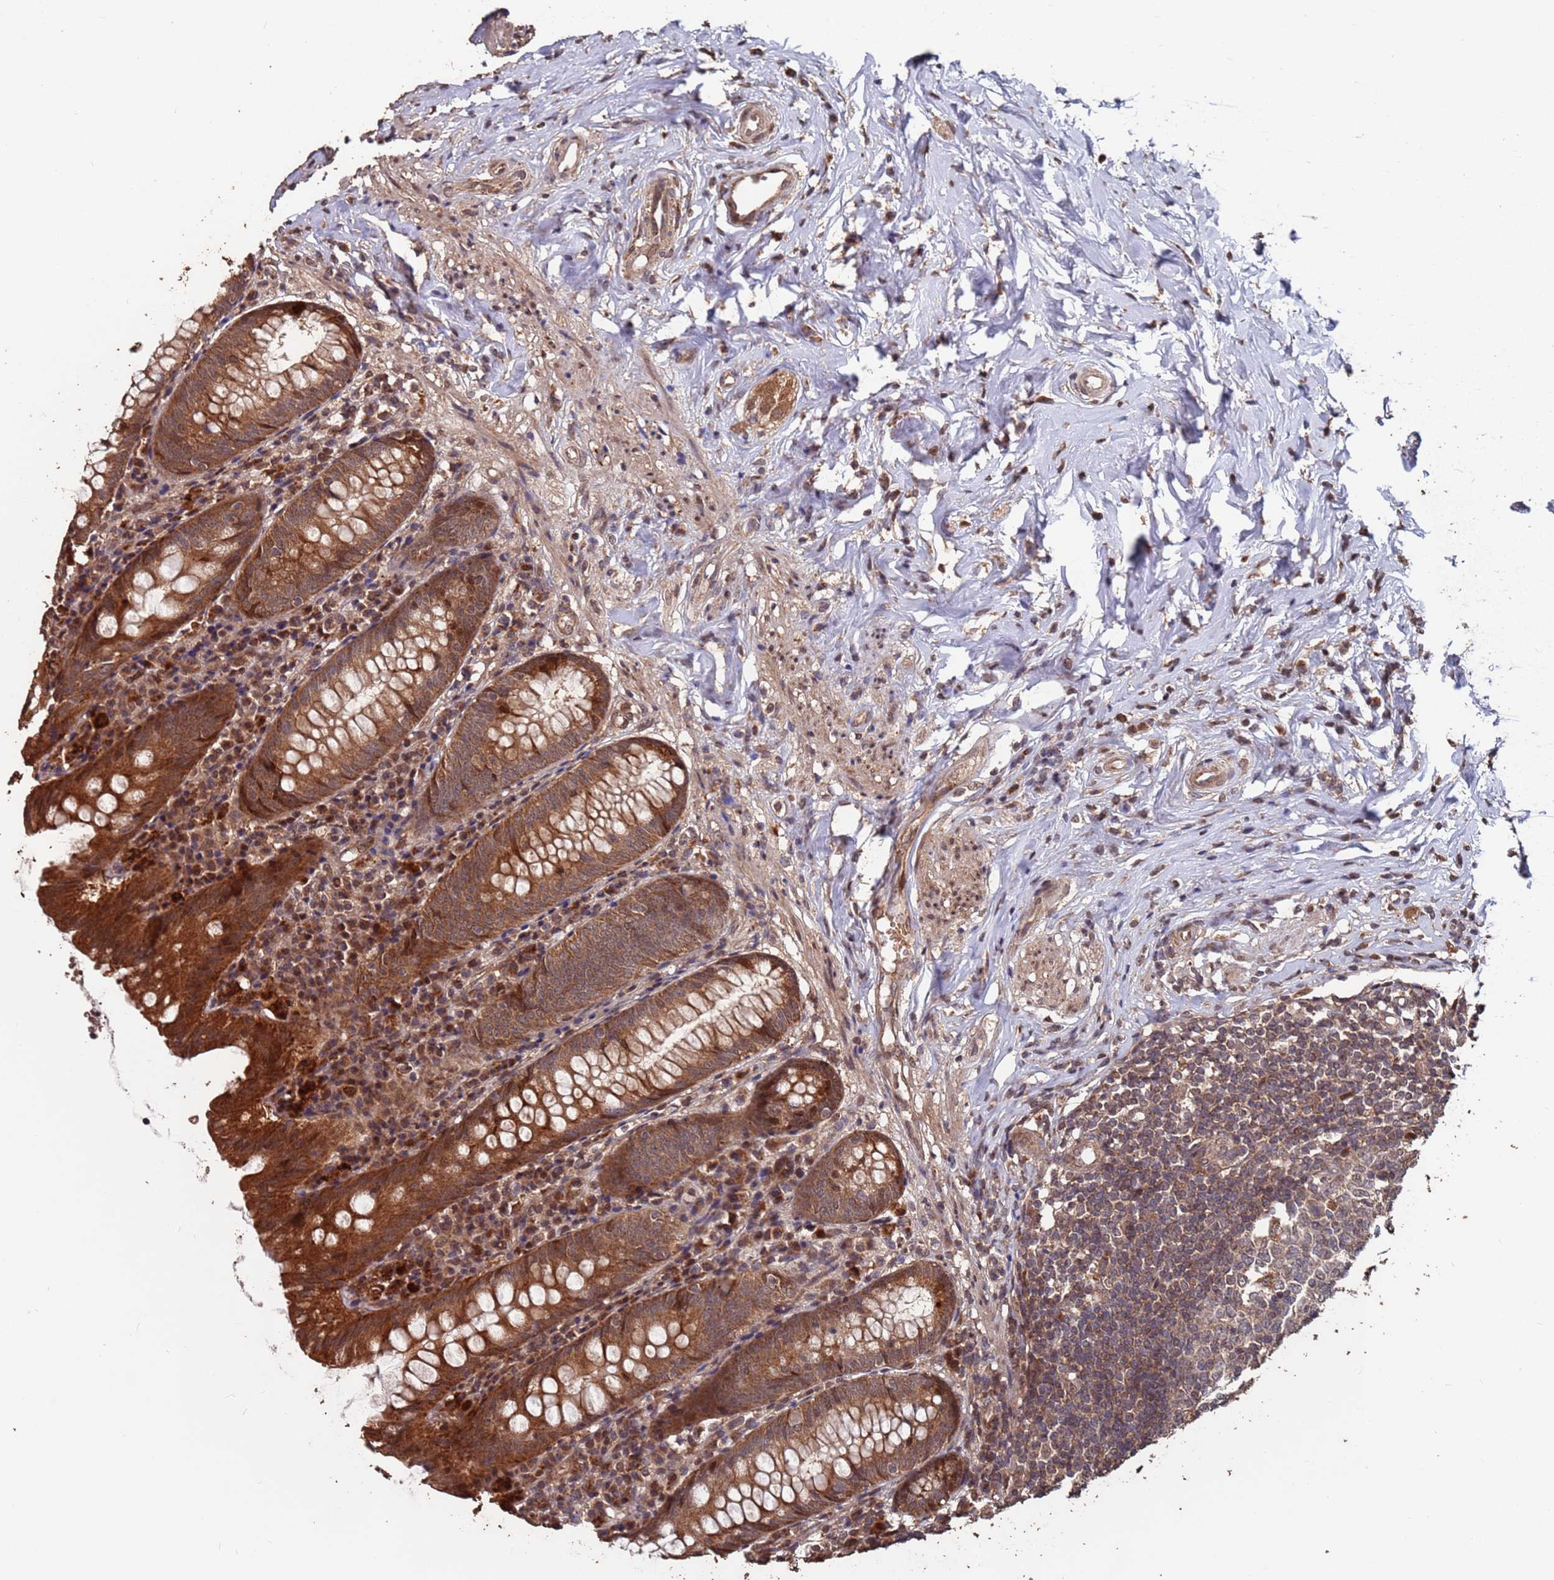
{"staining": {"intensity": "strong", "quantity": ">75%", "location": "cytoplasmic/membranous"}, "tissue": "appendix", "cell_type": "Glandular cells", "image_type": "normal", "snomed": [{"axis": "morphology", "description": "Normal tissue, NOS"}, {"axis": "topography", "description": "Appendix"}], "caption": "Immunohistochemistry (DAB) staining of unremarkable human appendix displays strong cytoplasmic/membranous protein expression in about >75% of glandular cells. Ihc stains the protein in brown and the nuclei are stained blue.", "gene": "PRR7", "patient": {"sex": "female", "age": 54}}